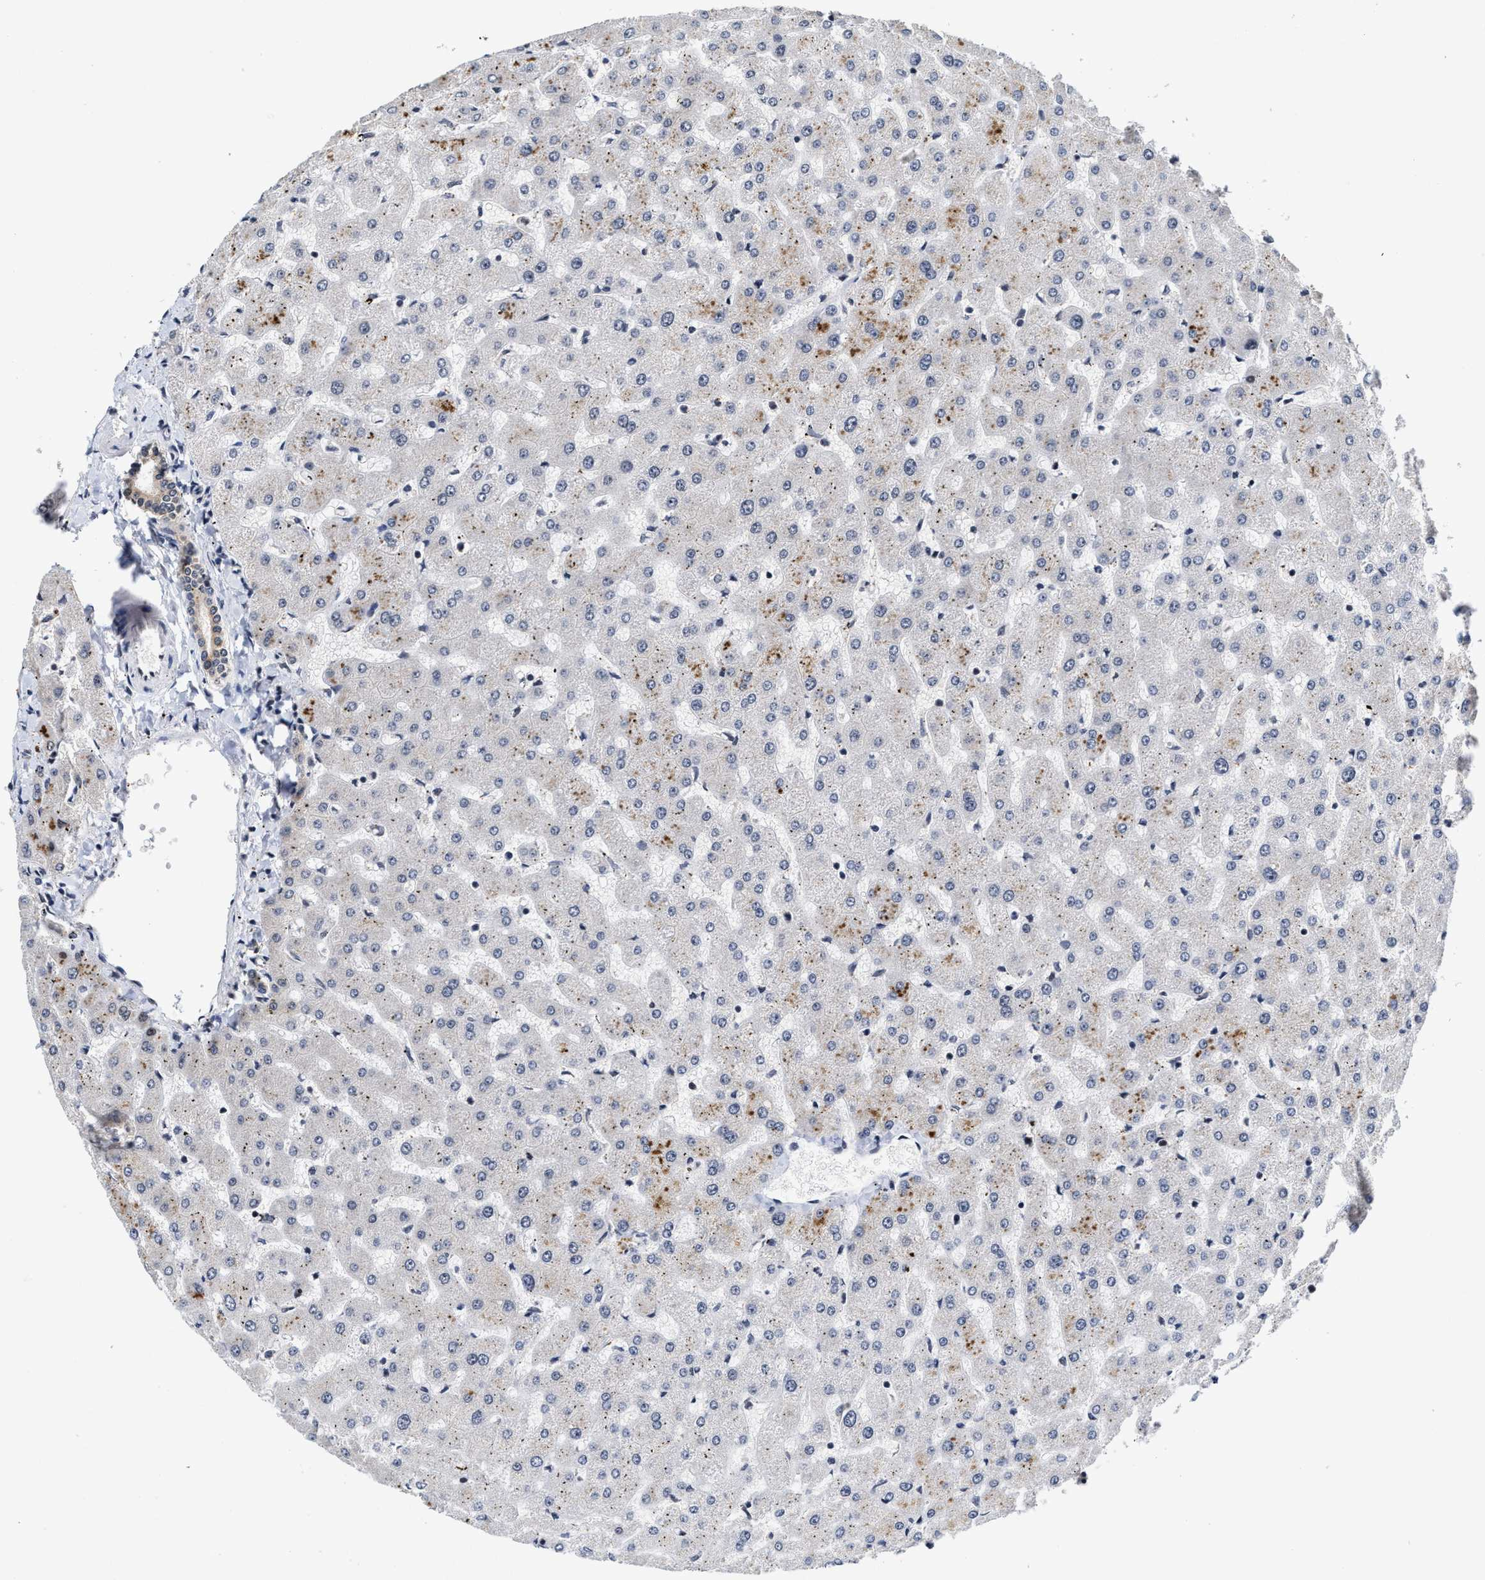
{"staining": {"intensity": "weak", "quantity": ">75%", "location": "cytoplasmic/membranous"}, "tissue": "liver", "cell_type": "Cholangiocytes", "image_type": "normal", "snomed": [{"axis": "morphology", "description": "Normal tissue, NOS"}, {"axis": "topography", "description": "Liver"}], "caption": "Immunohistochemical staining of unremarkable human liver displays weak cytoplasmic/membranous protein expression in approximately >75% of cholangiocytes.", "gene": "INIP", "patient": {"sex": "female", "age": 63}}